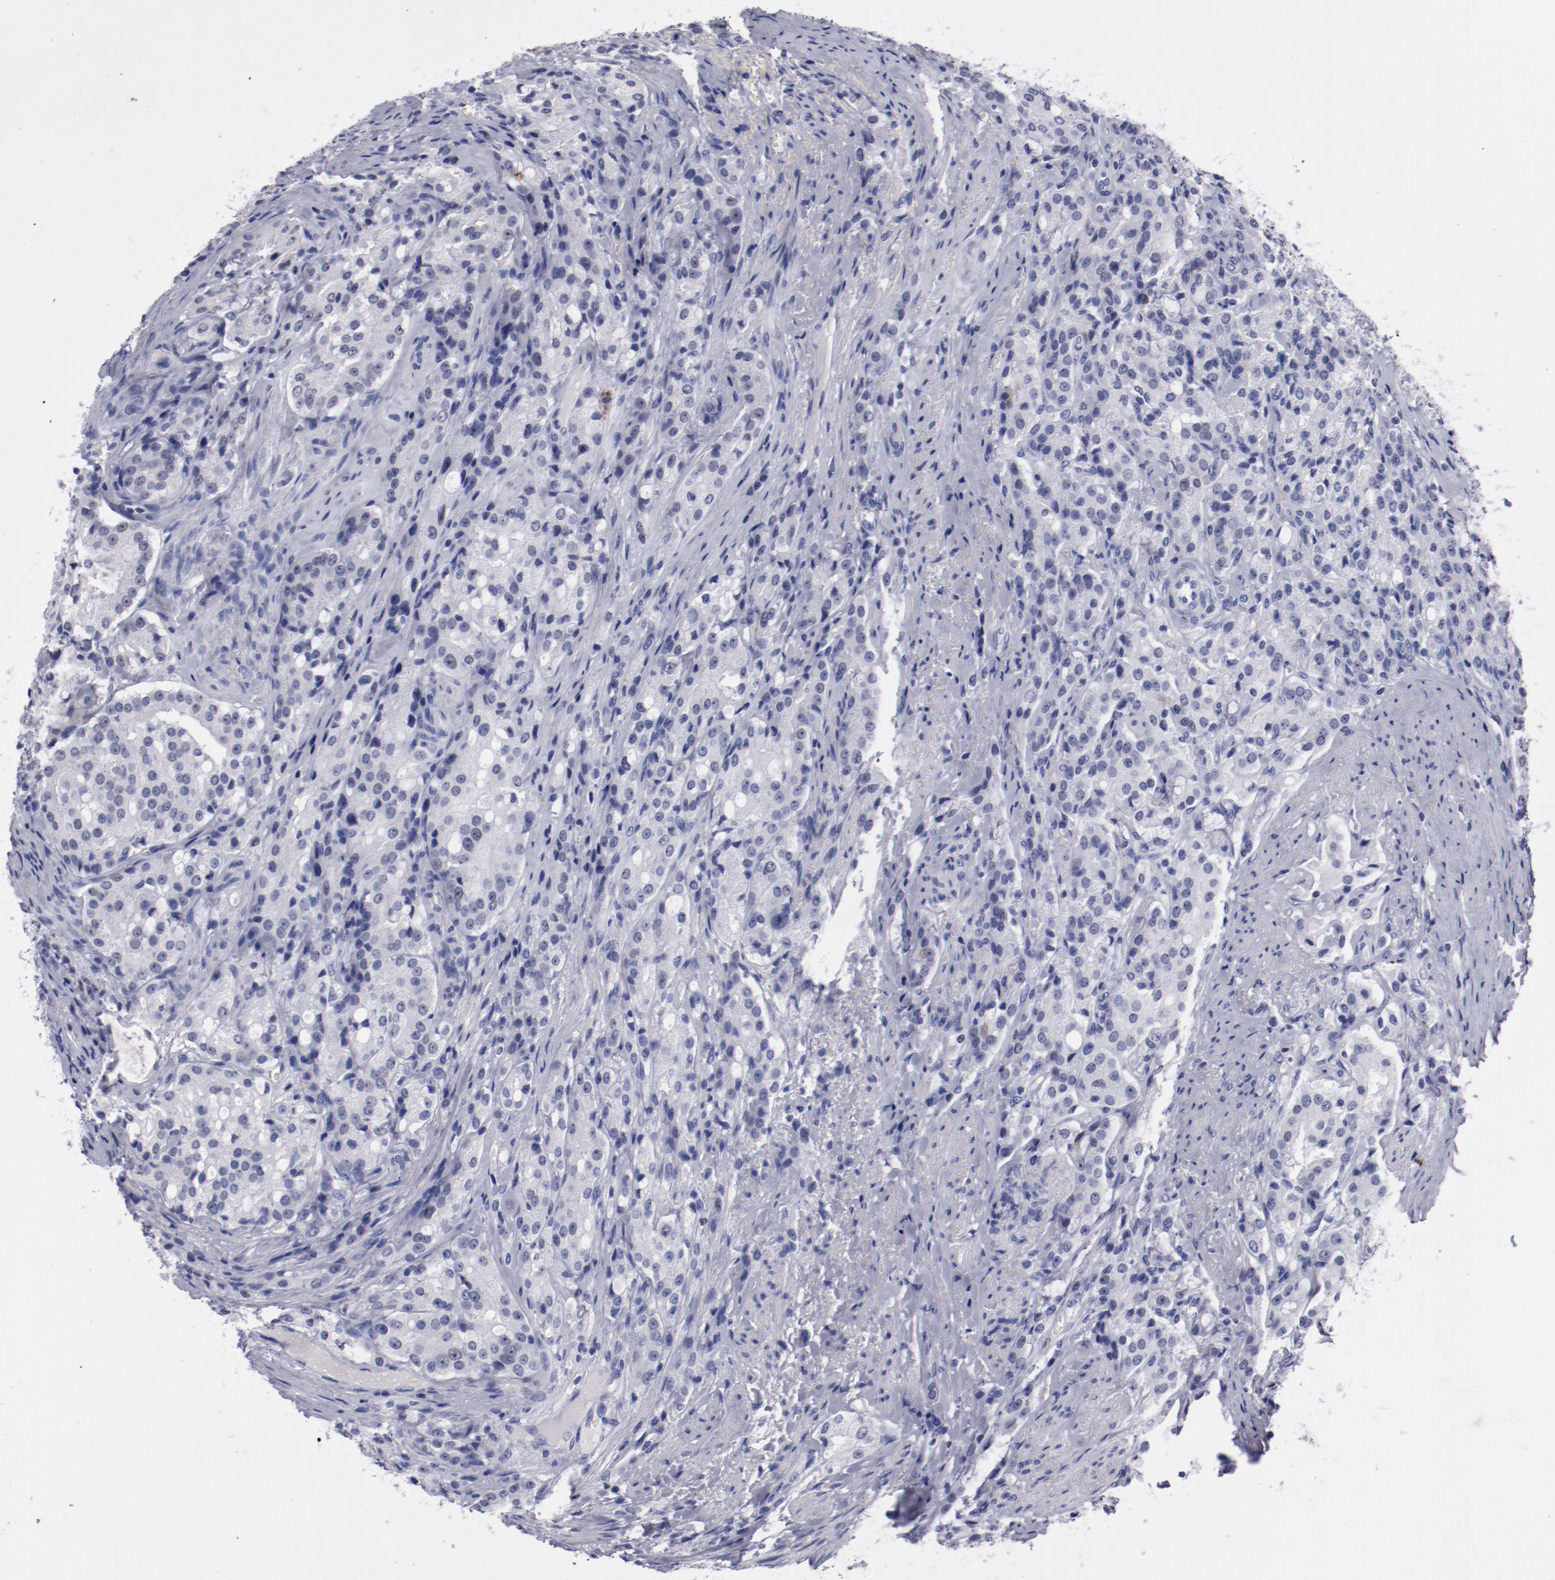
{"staining": {"intensity": "weak", "quantity": "<25%", "location": "nuclear"}, "tissue": "prostate cancer", "cell_type": "Tumor cells", "image_type": "cancer", "snomed": [{"axis": "morphology", "description": "Adenocarcinoma, Medium grade"}, {"axis": "topography", "description": "Prostate"}], "caption": "Human prostate cancer stained for a protein using IHC shows no positivity in tumor cells.", "gene": "HNF1B", "patient": {"sex": "male", "age": 72}}